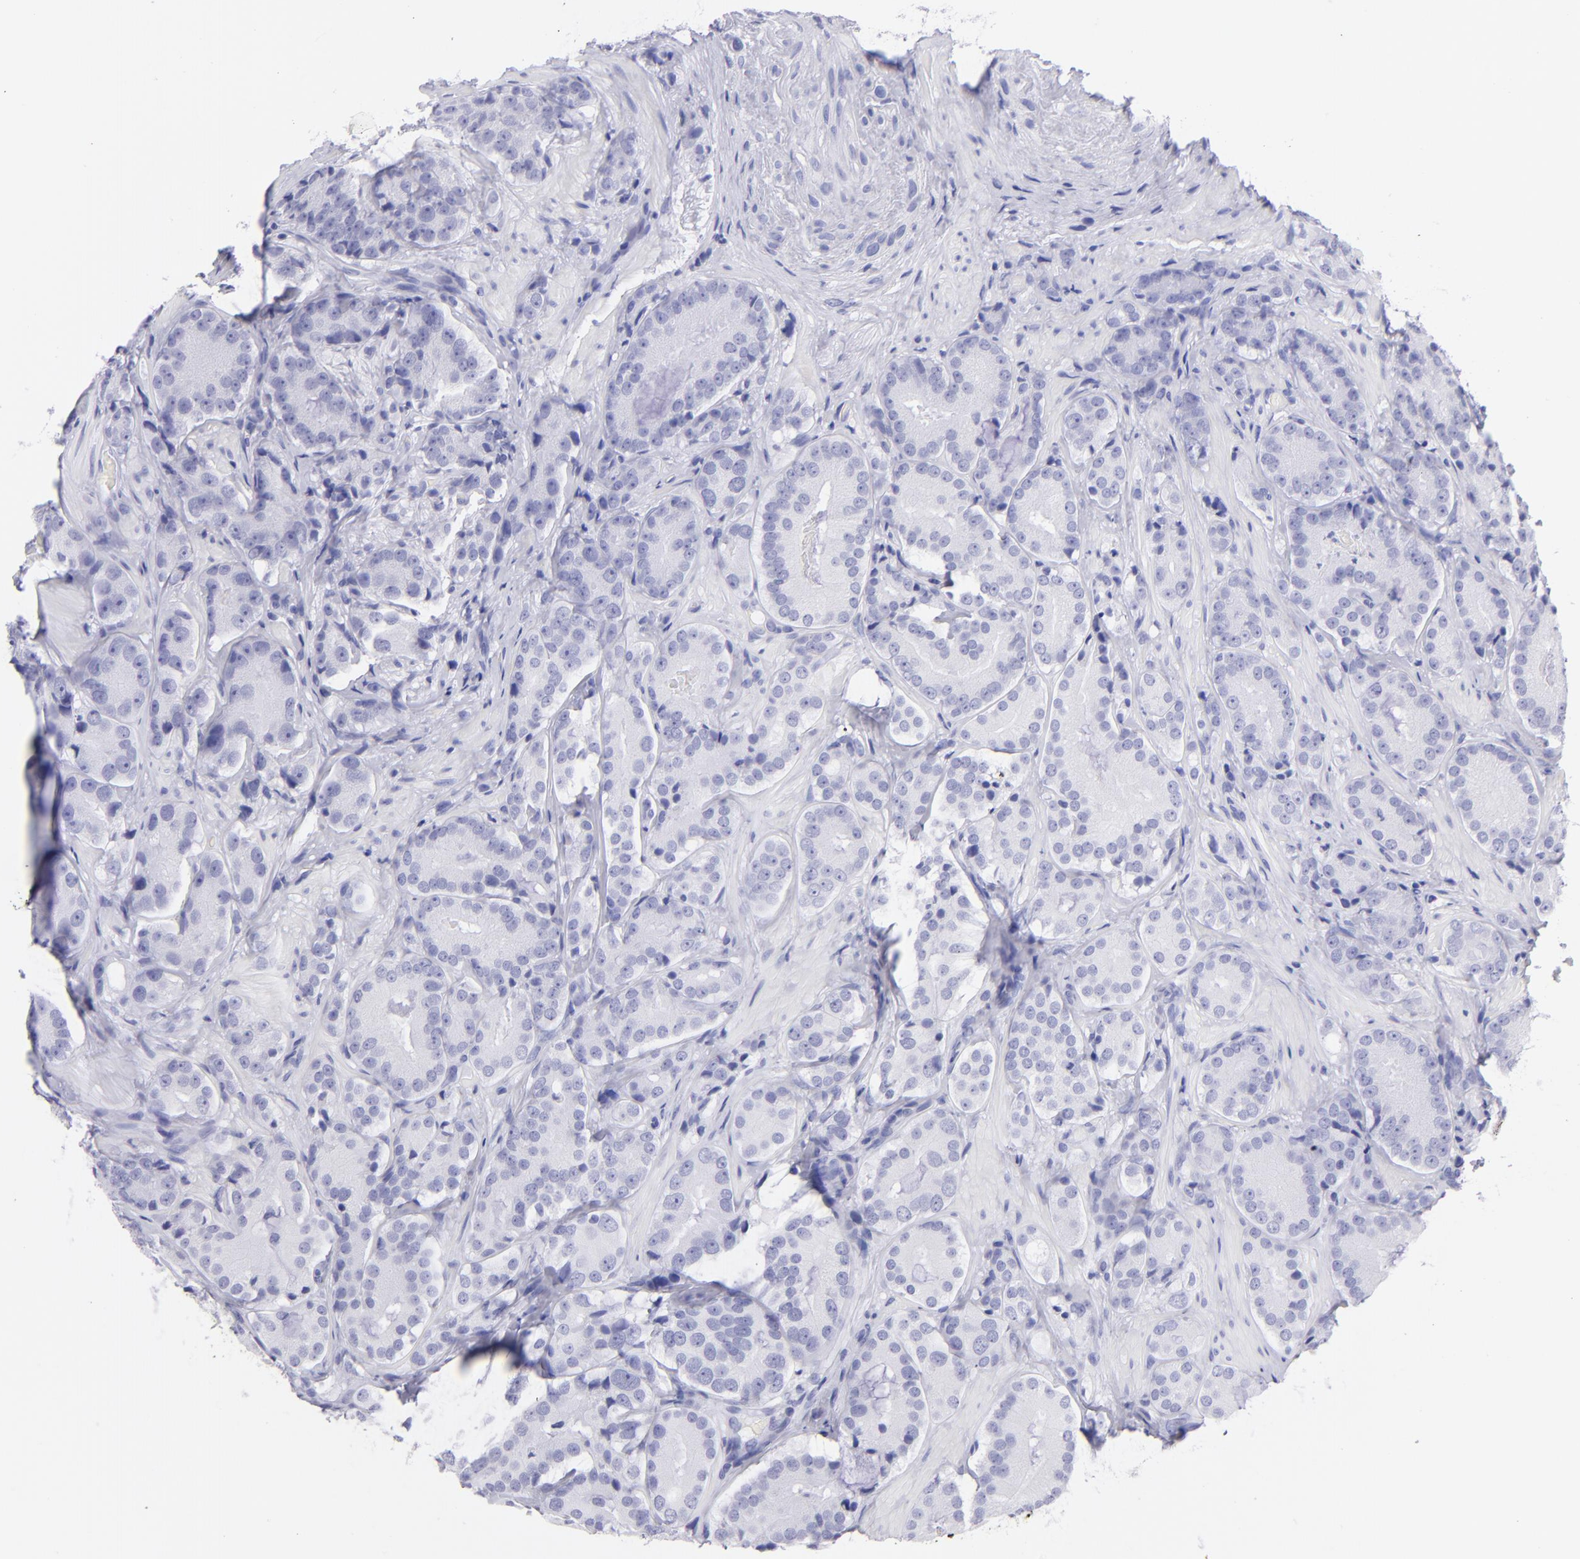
{"staining": {"intensity": "negative", "quantity": "none", "location": "none"}, "tissue": "prostate cancer", "cell_type": "Tumor cells", "image_type": "cancer", "snomed": [{"axis": "morphology", "description": "Adenocarcinoma, High grade"}, {"axis": "topography", "description": "Prostate"}], "caption": "Immunohistochemistry image of neoplastic tissue: prostate cancer (adenocarcinoma (high-grade)) stained with DAB (3,3'-diaminobenzidine) shows no significant protein expression in tumor cells.", "gene": "PIP", "patient": {"sex": "male", "age": 70}}